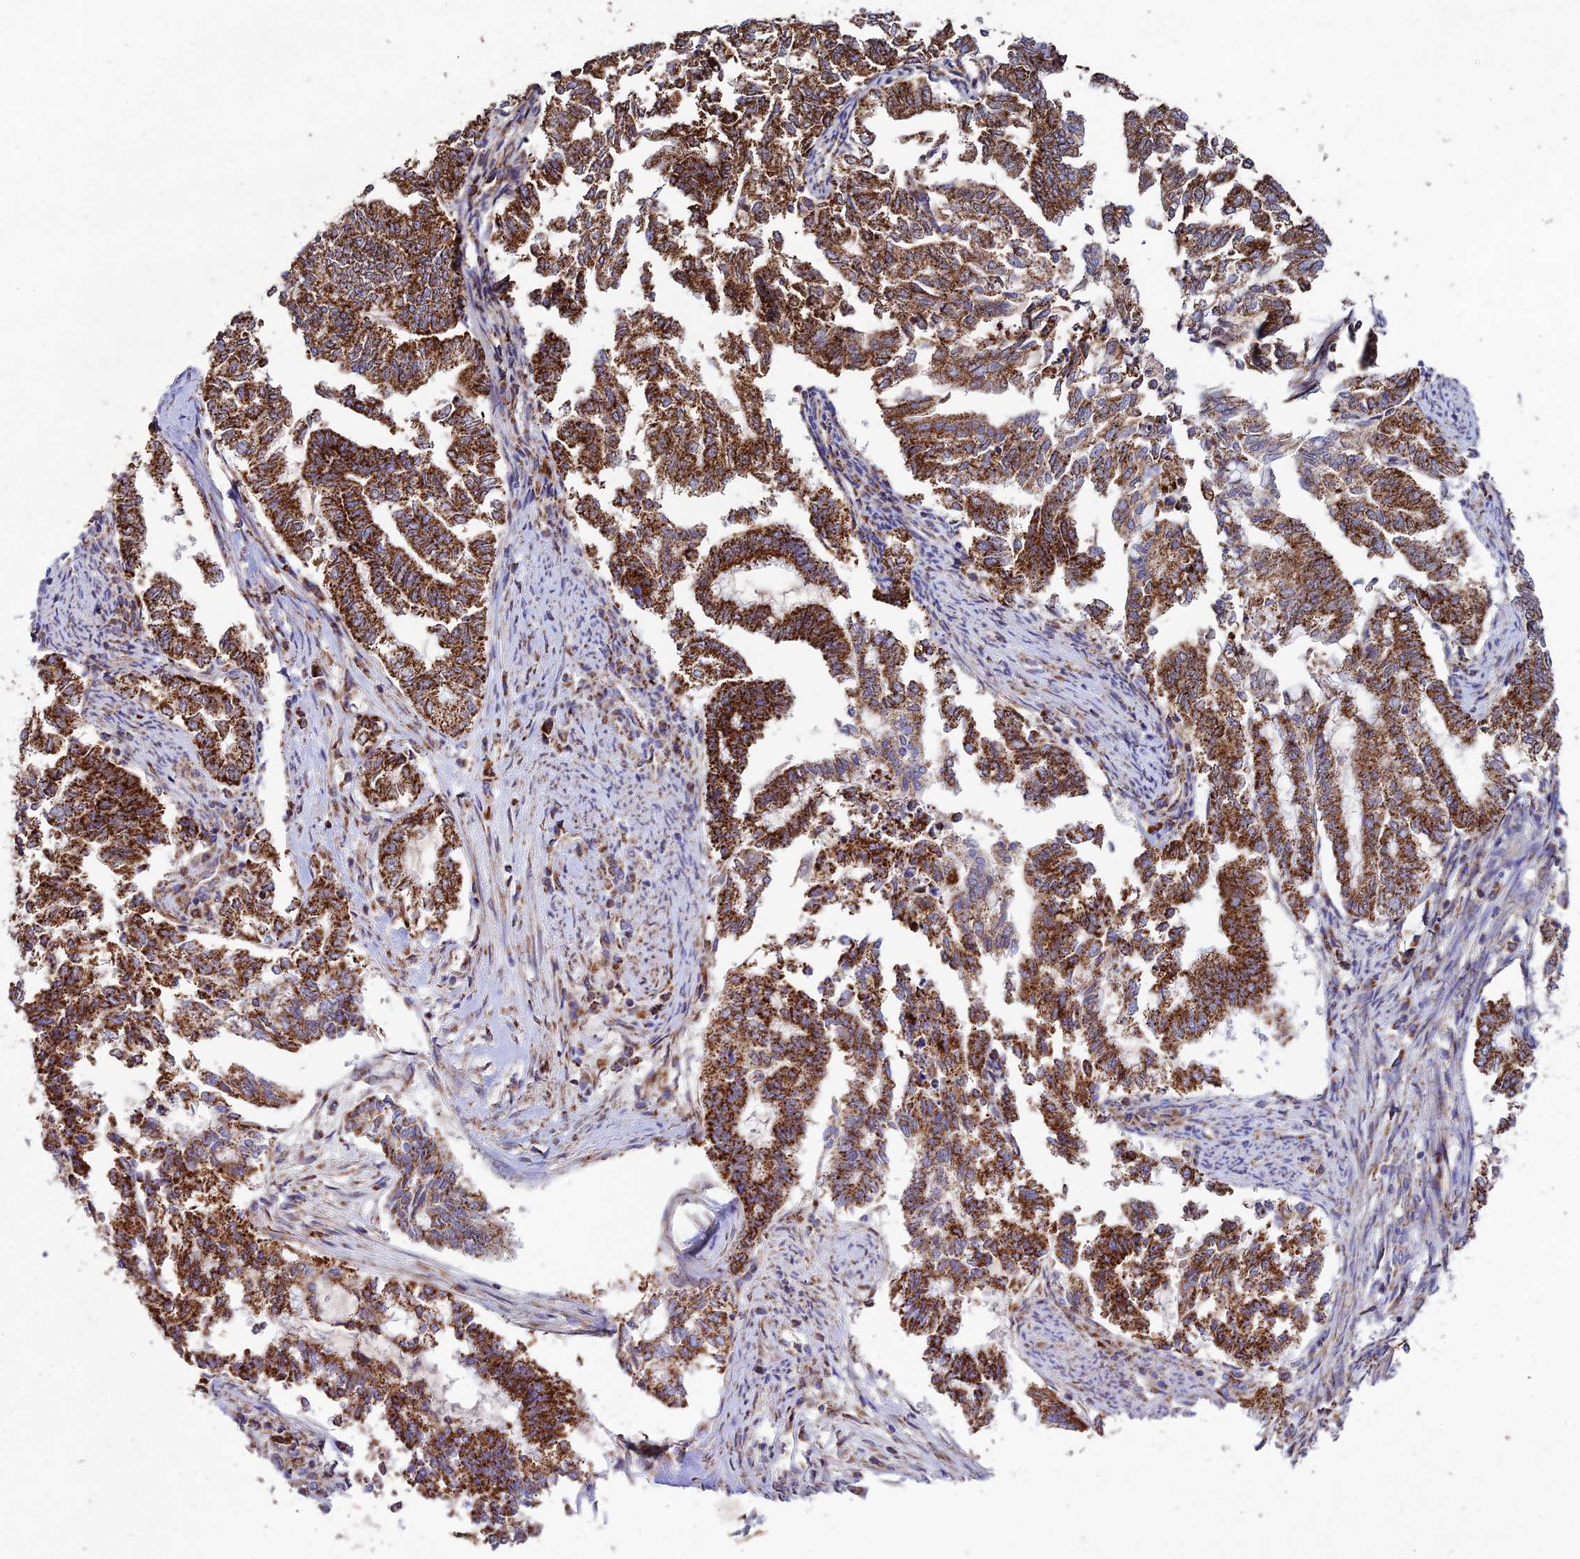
{"staining": {"intensity": "strong", "quantity": ">75%", "location": "cytoplasmic/membranous"}, "tissue": "endometrial cancer", "cell_type": "Tumor cells", "image_type": "cancer", "snomed": [{"axis": "morphology", "description": "Adenocarcinoma, NOS"}, {"axis": "topography", "description": "Endometrium"}], "caption": "This photomicrograph exhibits IHC staining of human endometrial cancer (adenocarcinoma), with high strong cytoplasmic/membranous staining in approximately >75% of tumor cells.", "gene": "KHDC3L", "patient": {"sex": "female", "age": 79}}